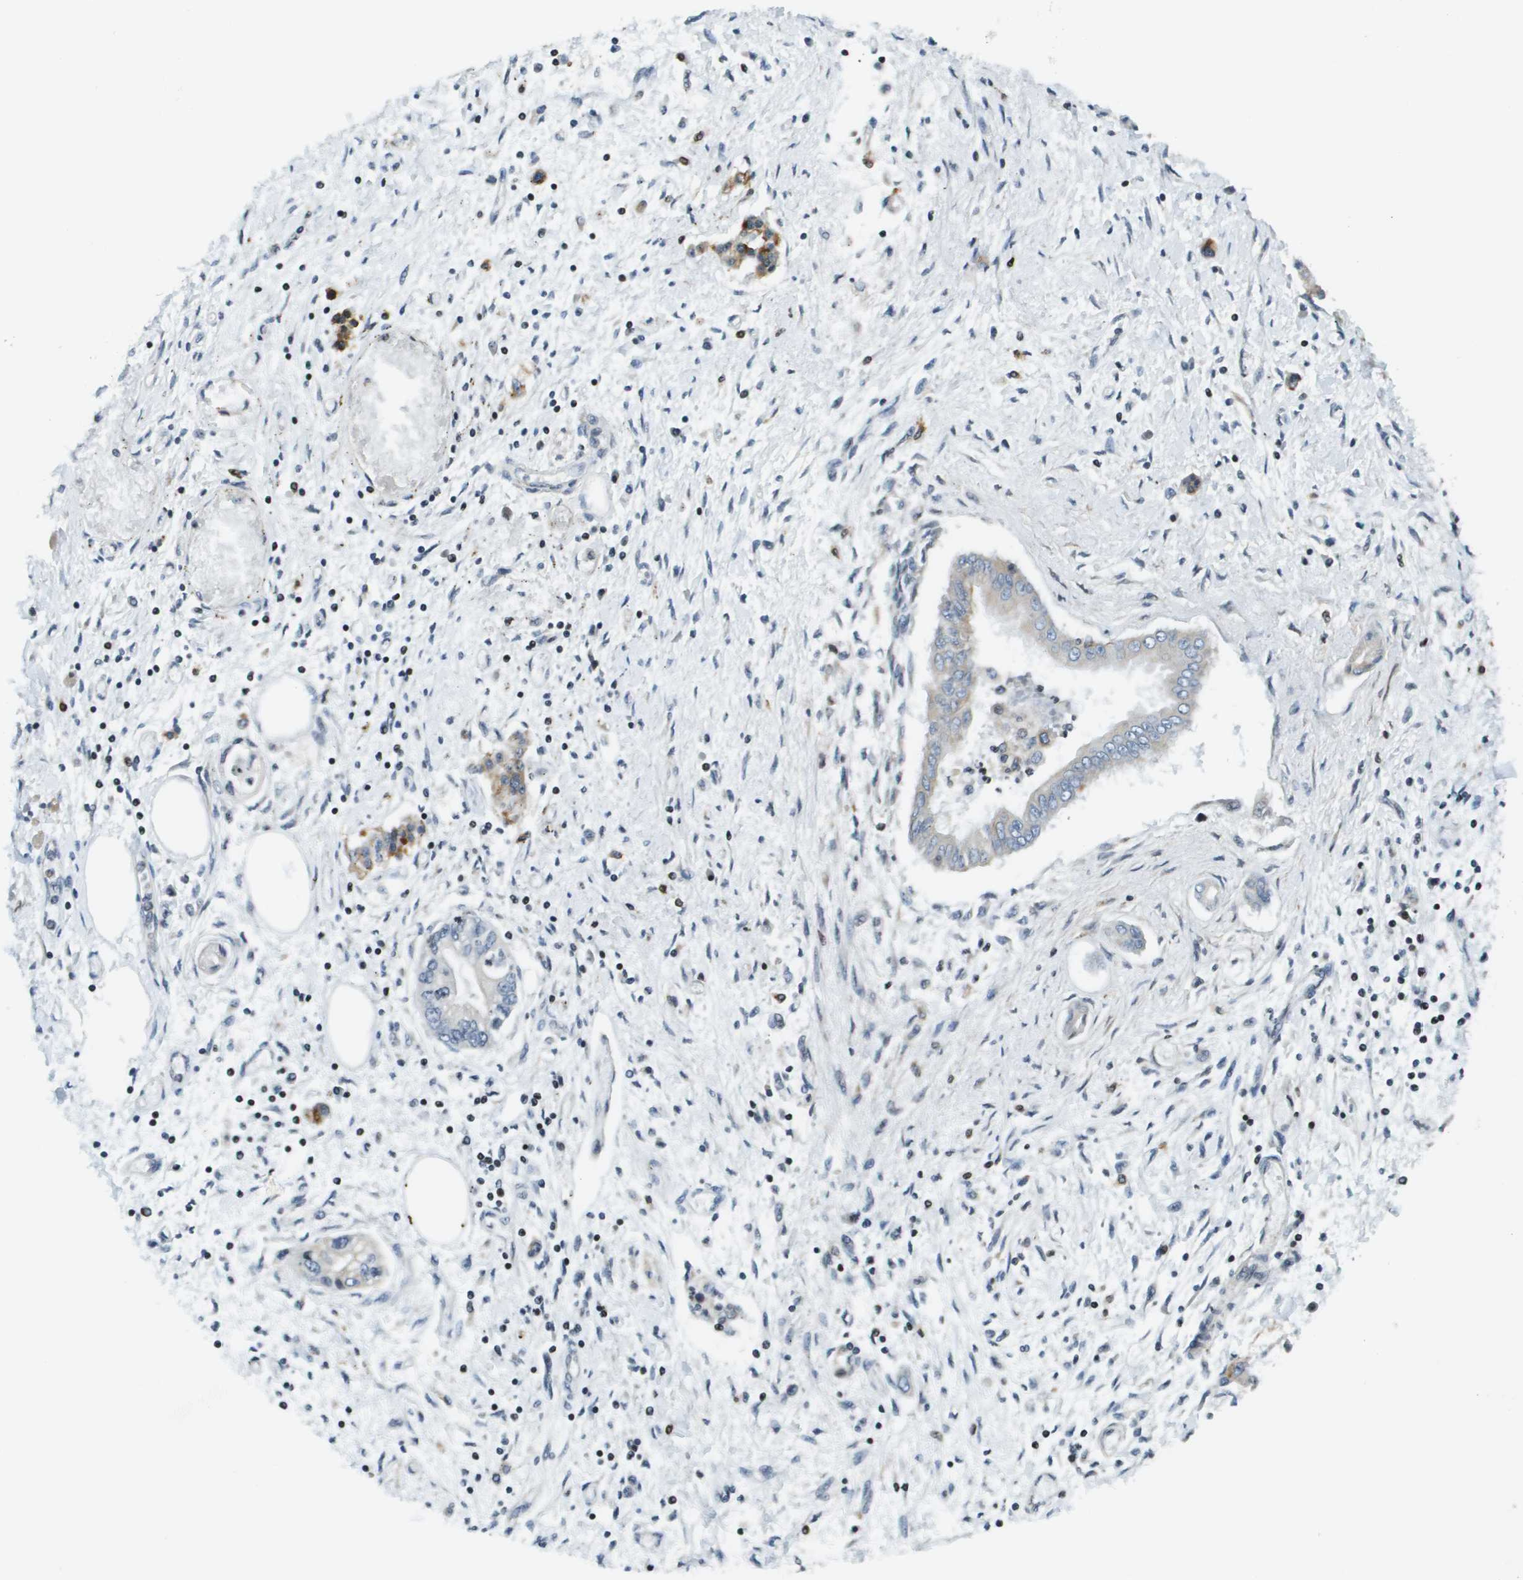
{"staining": {"intensity": "negative", "quantity": "none", "location": "none"}, "tissue": "pancreatic cancer", "cell_type": "Tumor cells", "image_type": "cancer", "snomed": [{"axis": "morphology", "description": "Adenocarcinoma, NOS"}, {"axis": "topography", "description": "Pancreas"}], "caption": "IHC image of neoplastic tissue: pancreatic adenocarcinoma stained with DAB displays no significant protein staining in tumor cells.", "gene": "ESYT1", "patient": {"sex": "male", "age": 56}}